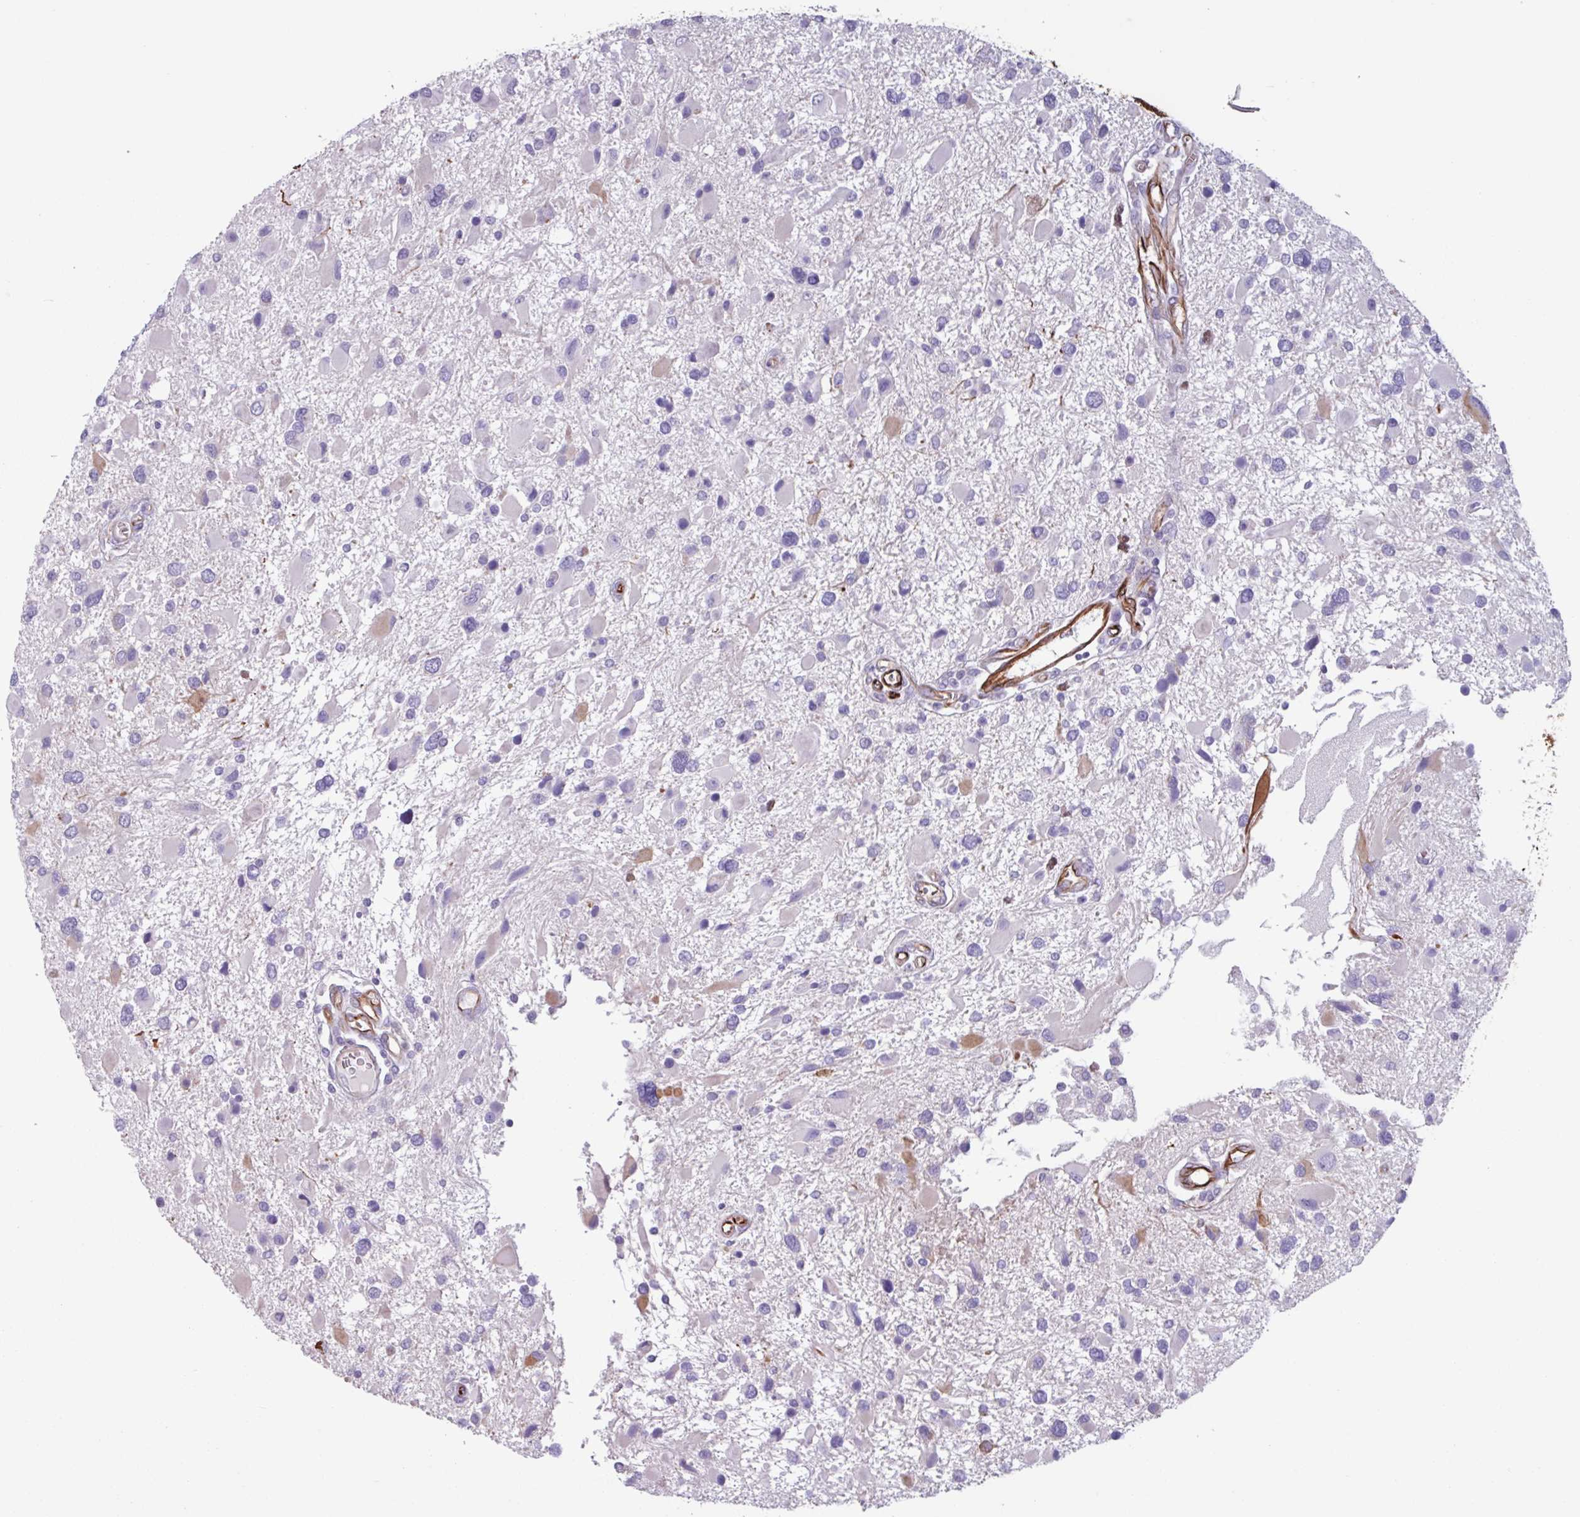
{"staining": {"intensity": "negative", "quantity": "none", "location": "none"}, "tissue": "glioma", "cell_type": "Tumor cells", "image_type": "cancer", "snomed": [{"axis": "morphology", "description": "Glioma, malignant, High grade"}, {"axis": "topography", "description": "Brain"}], "caption": "This is an immunohistochemistry (IHC) image of malignant glioma (high-grade). There is no staining in tumor cells.", "gene": "BTD", "patient": {"sex": "male", "age": 53}}